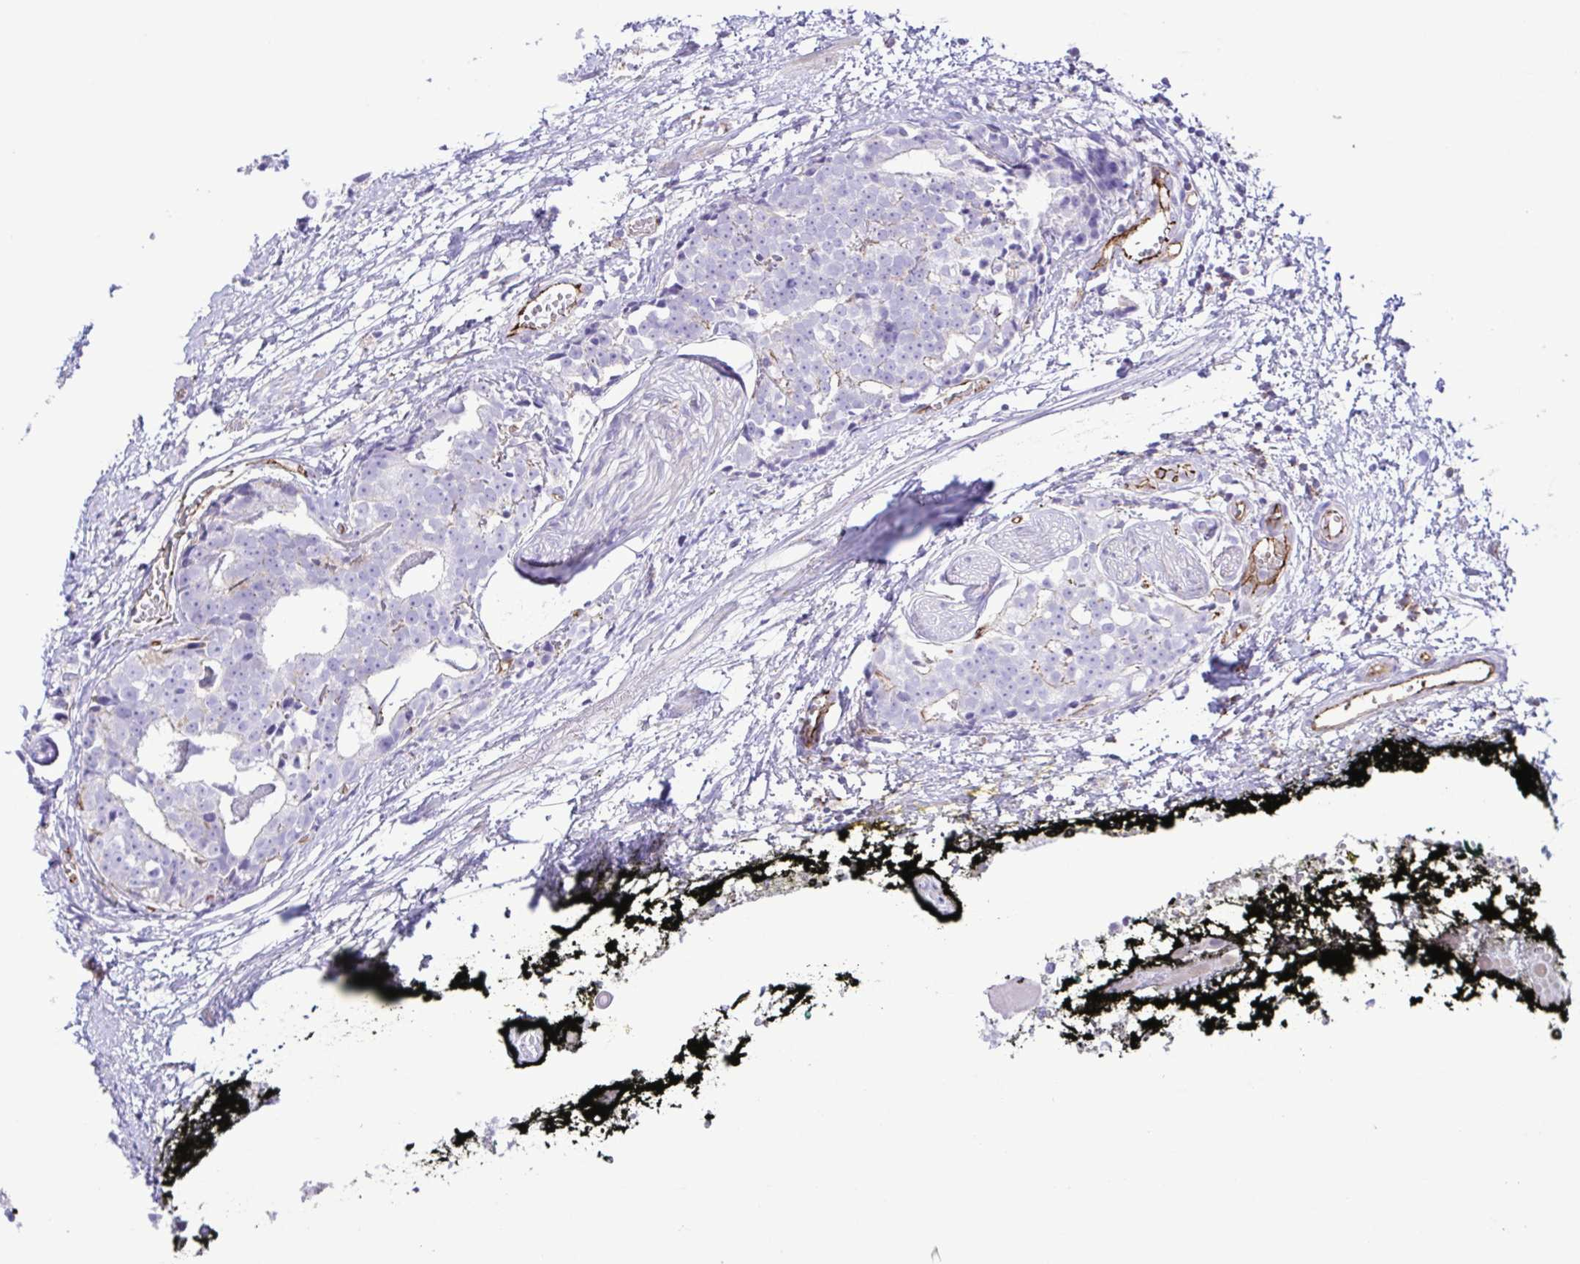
{"staining": {"intensity": "negative", "quantity": "none", "location": "none"}, "tissue": "prostate cancer", "cell_type": "Tumor cells", "image_type": "cancer", "snomed": [{"axis": "morphology", "description": "Adenocarcinoma, High grade"}, {"axis": "topography", "description": "Prostate"}], "caption": "Human prostate cancer stained for a protein using immunohistochemistry (IHC) demonstrates no staining in tumor cells.", "gene": "FLT1", "patient": {"sex": "male", "age": 71}}